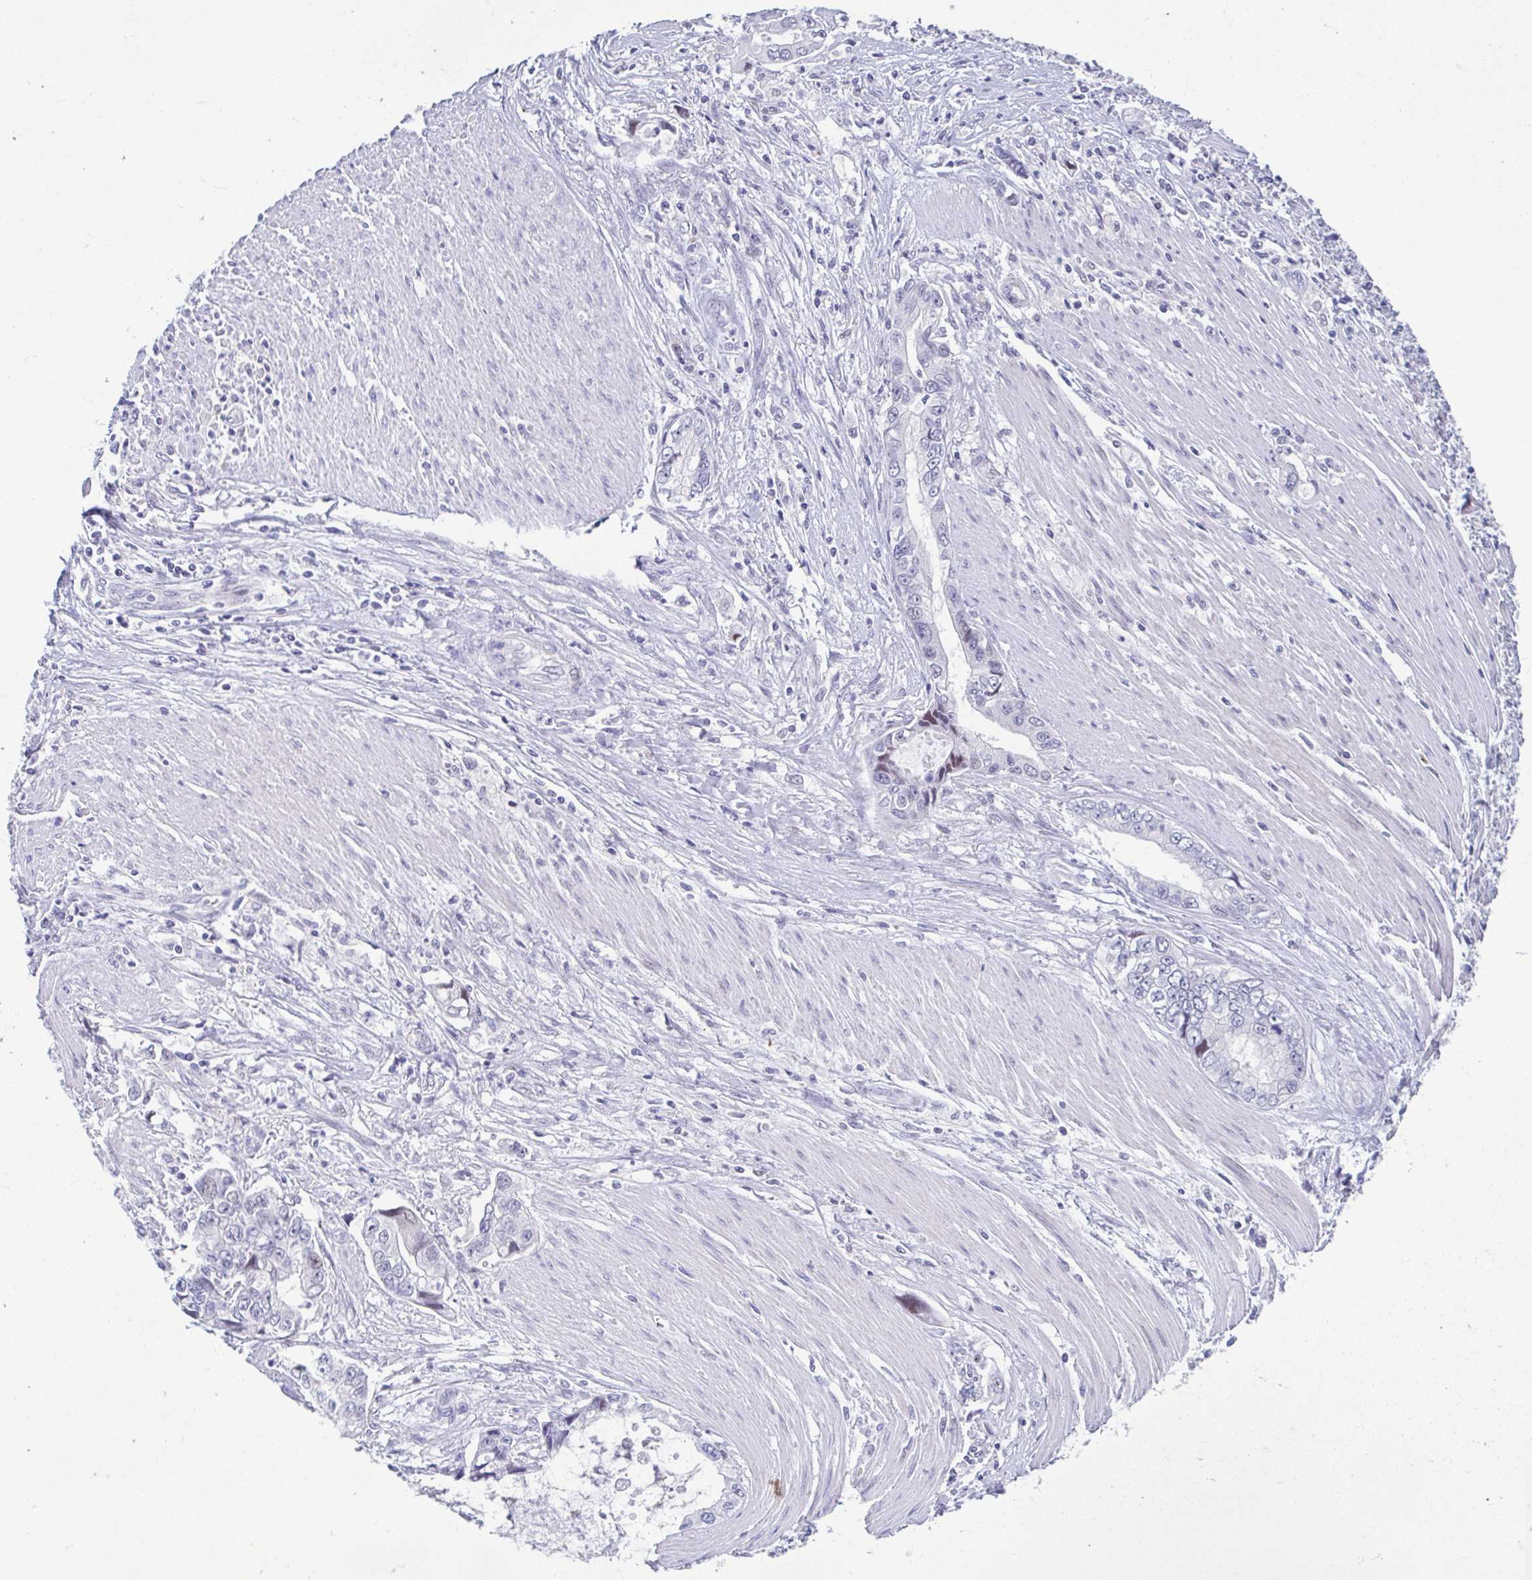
{"staining": {"intensity": "weak", "quantity": "<25%", "location": "nuclear"}, "tissue": "stomach cancer", "cell_type": "Tumor cells", "image_type": "cancer", "snomed": [{"axis": "morphology", "description": "Adenocarcinoma, NOS"}, {"axis": "topography", "description": "Pancreas"}, {"axis": "topography", "description": "Stomach, upper"}], "caption": "Human stomach adenocarcinoma stained for a protein using immunohistochemistry exhibits no staining in tumor cells.", "gene": "PERM1", "patient": {"sex": "male", "age": 77}}